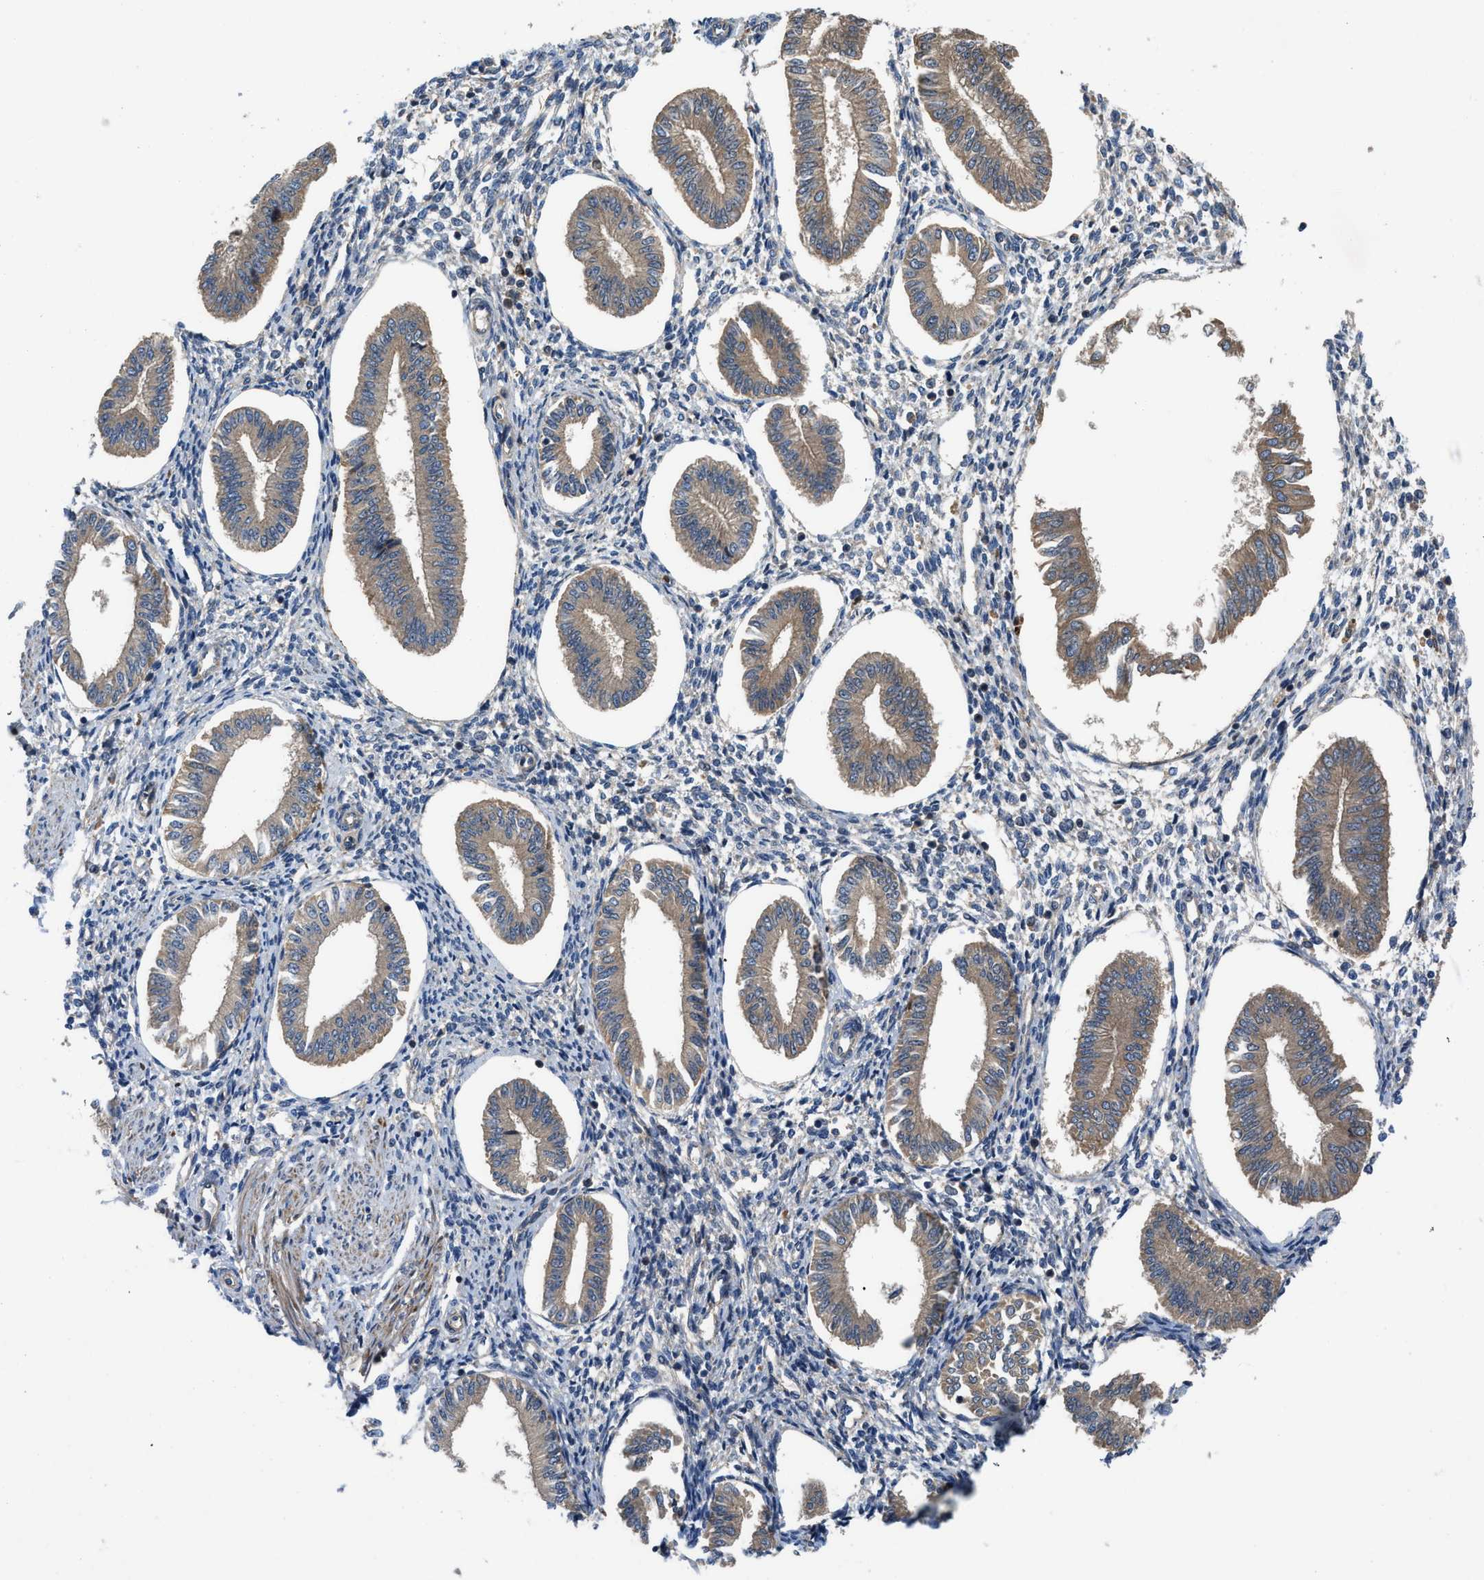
{"staining": {"intensity": "weak", "quantity": "<25%", "location": "cytoplasmic/membranous"}, "tissue": "endometrium", "cell_type": "Cells in endometrial stroma", "image_type": "normal", "snomed": [{"axis": "morphology", "description": "Normal tissue, NOS"}, {"axis": "topography", "description": "Endometrium"}], "caption": "Immunohistochemical staining of unremarkable human endometrium reveals no significant positivity in cells in endometrial stroma.", "gene": "CNNM3", "patient": {"sex": "female", "age": 50}}